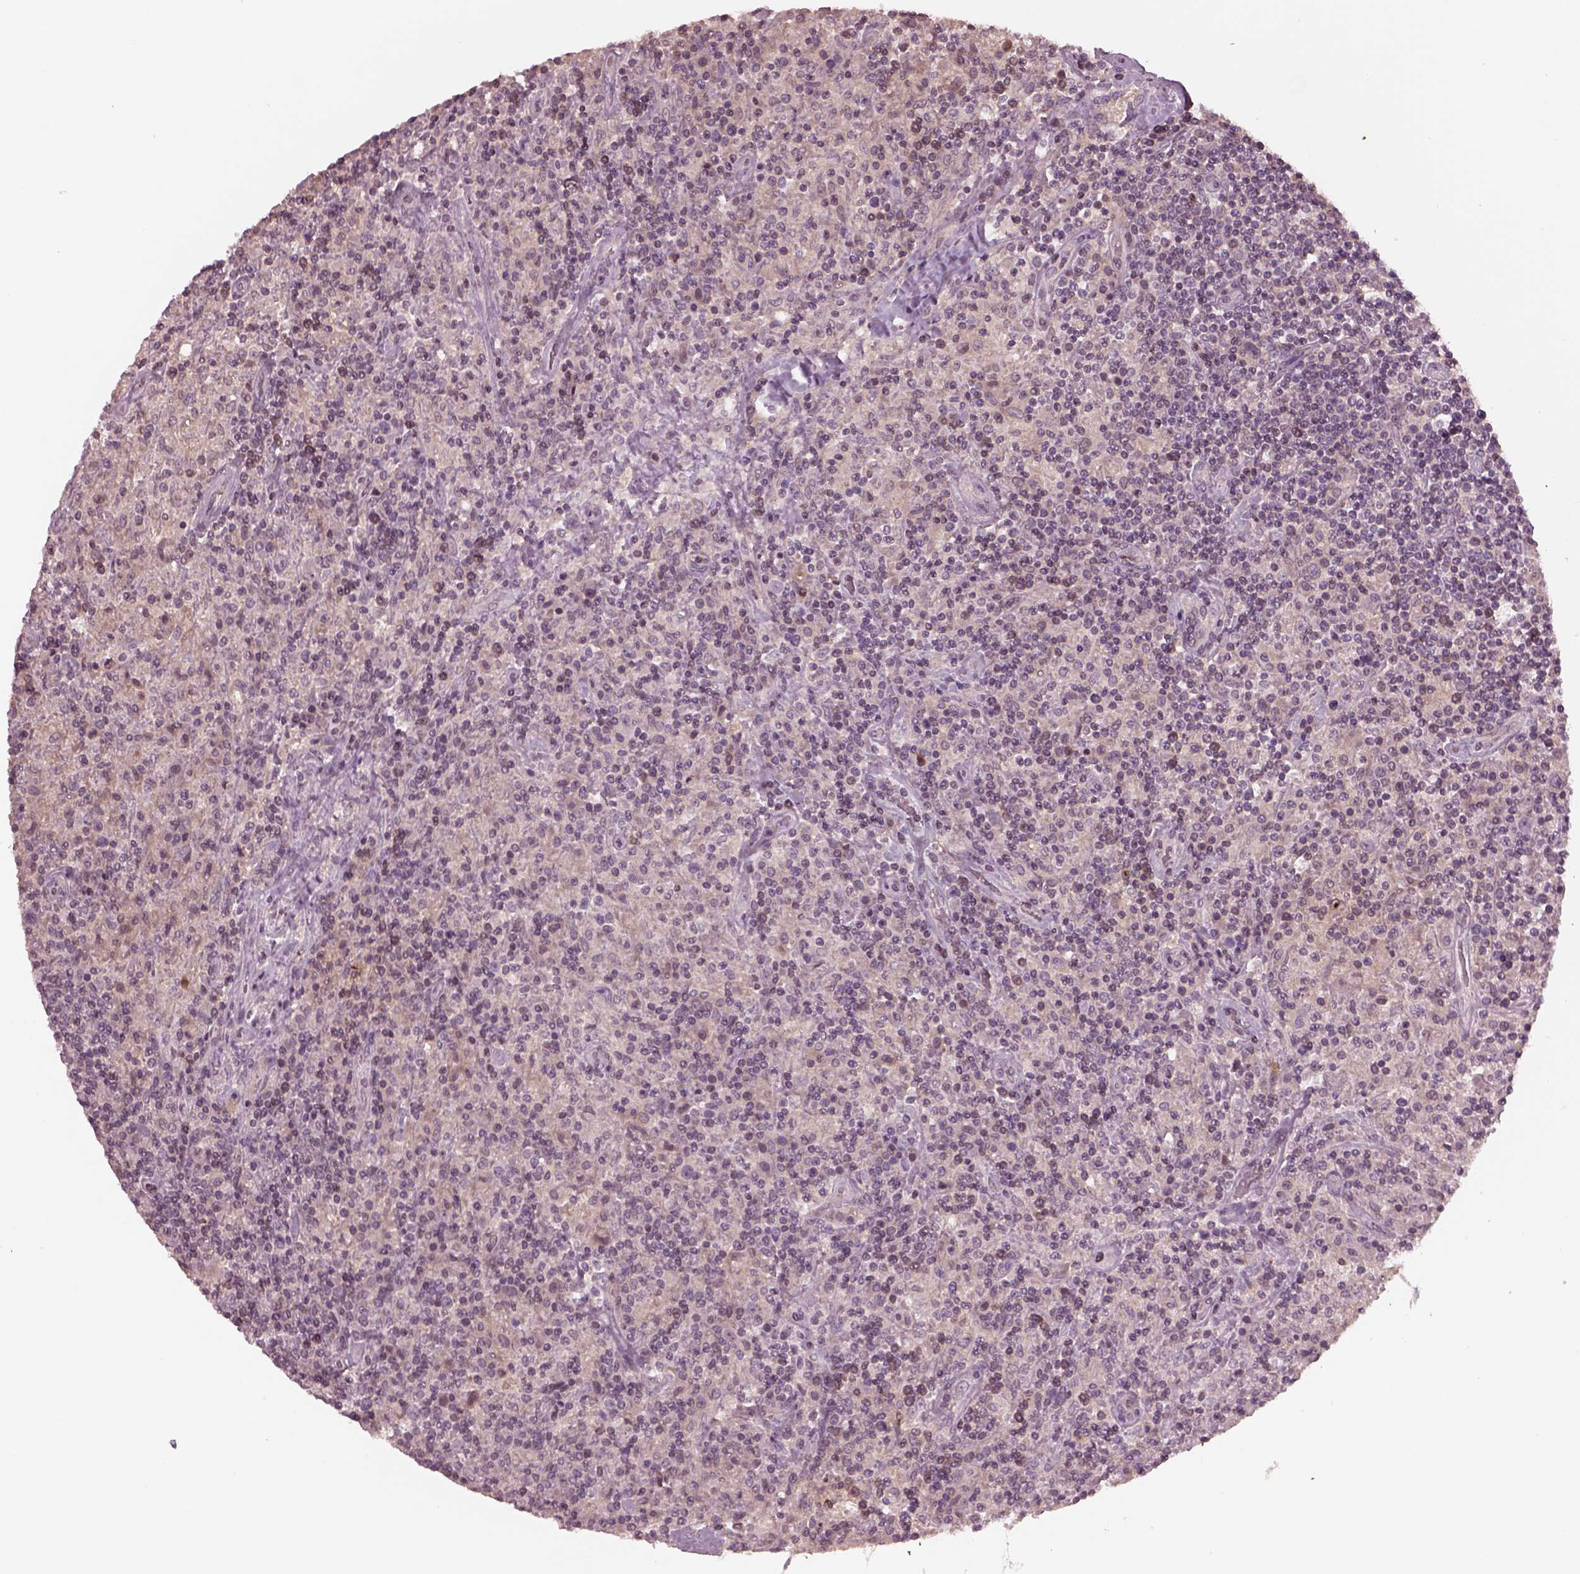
{"staining": {"intensity": "negative", "quantity": "none", "location": "none"}, "tissue": "lymphoma", "cell_type": "Tumor cells", "image_type": "cancer", "snomed": [{"axis": "morphology", "description": "Hodgkin's disease, NOS"}, {"axis": "topography", "description": "Lymph node"}], "caption": "Lymphoma was stained to show a protein in brown. There is no significant expression in tumor cells.", "gene": "PTX4", "patient": {"sex": "male", "age": 70}}